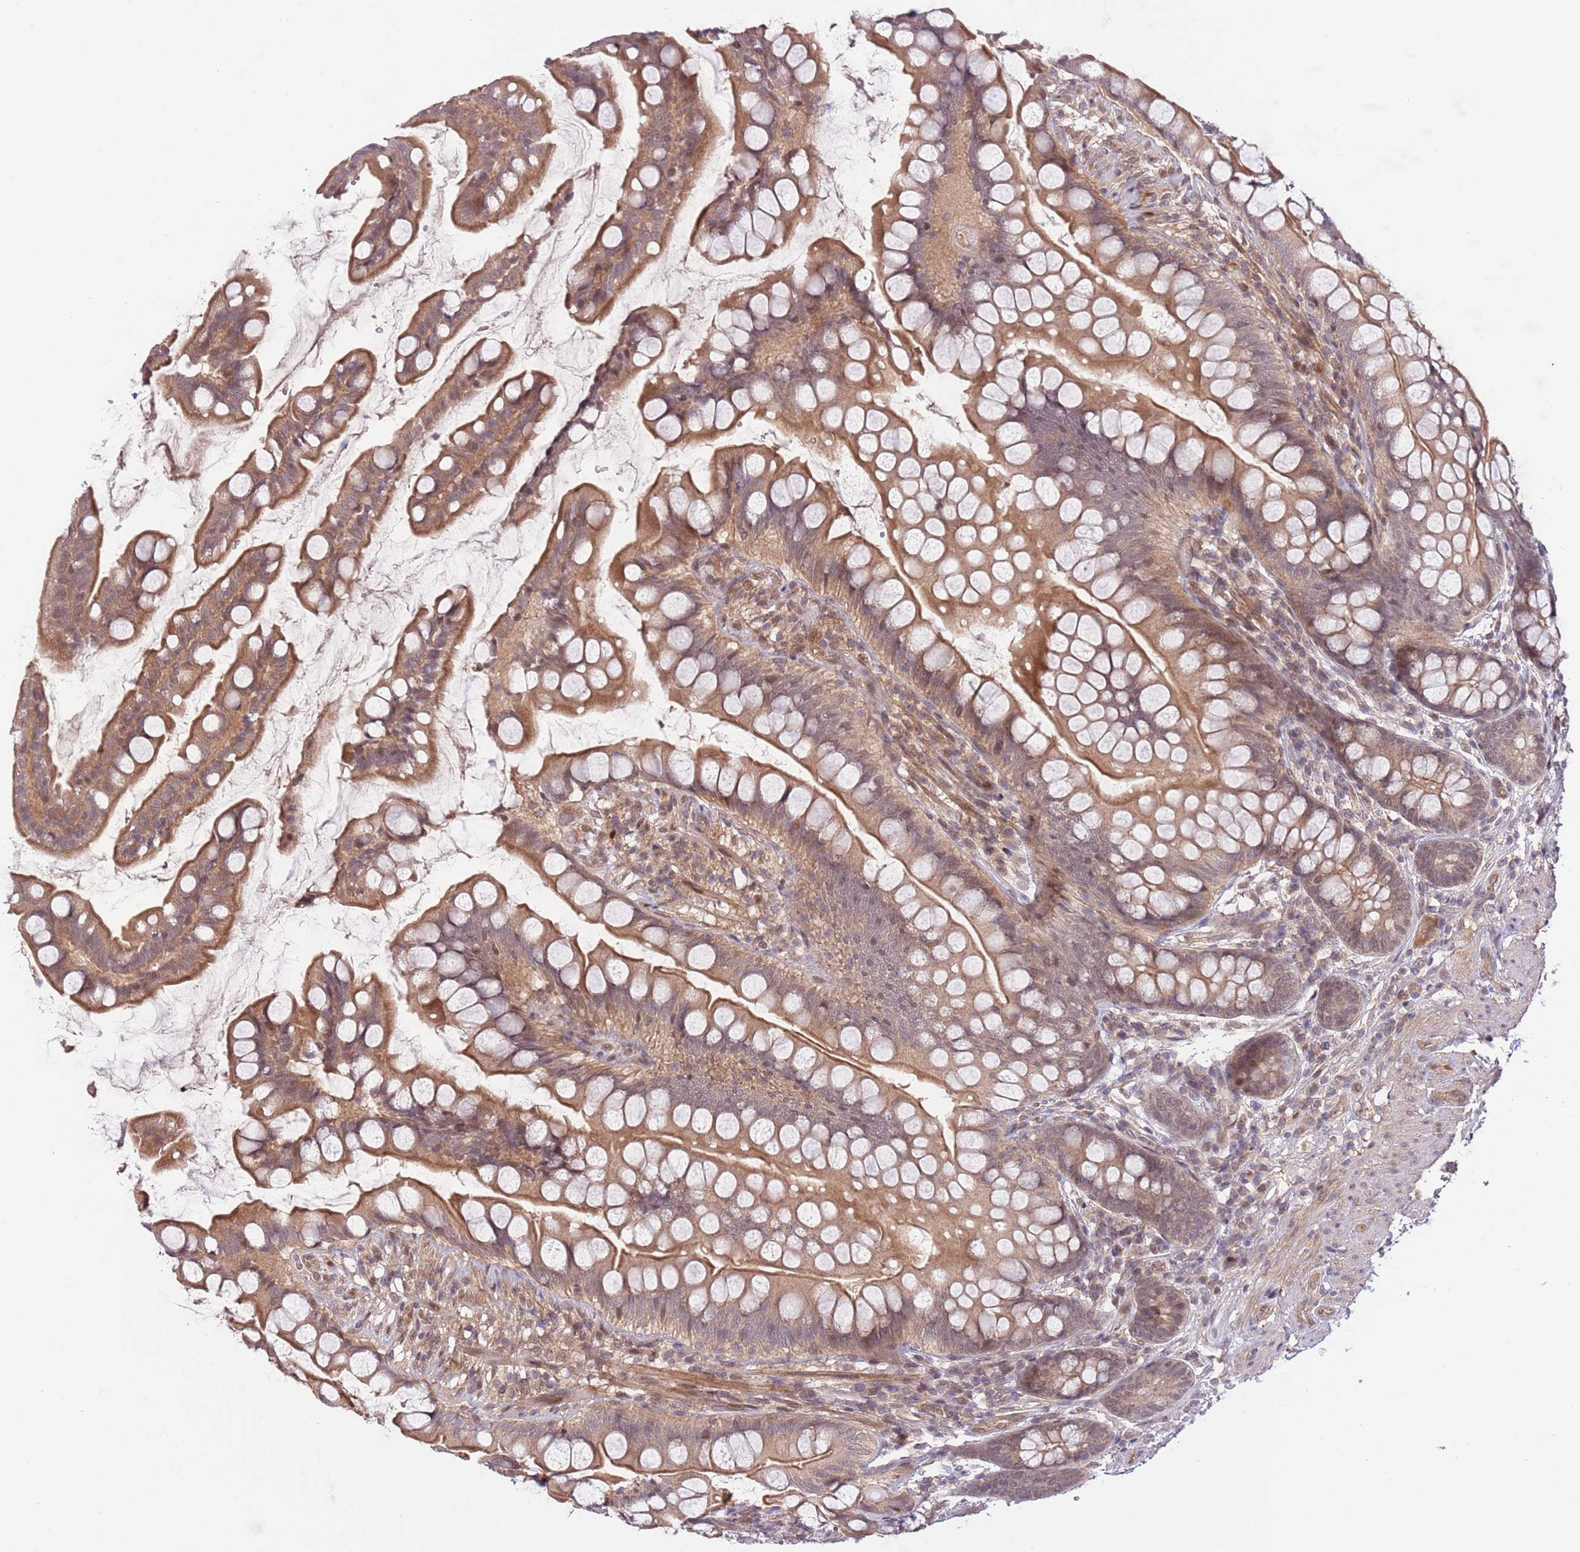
{"staining": {"intensity": "moderate", "quantity": ">75%", "location": "cytoplasmic/membranous"}, "tissue": "small intestine", "cell_type": "Glandular cells", "image_type": "normal", "snomed": [{"axis": "morphology", "description": "Normal tissue, NOS"}, {"axis": "topography", "description": "Small intestine"}], "caption": "A medium amount of moderate cytoplasmic/membranous staining is identified in approximately >75% of glandular cells in benign small intestine.", "gene": "PRR16", "patient": {"sex": "male", "age": 70}}